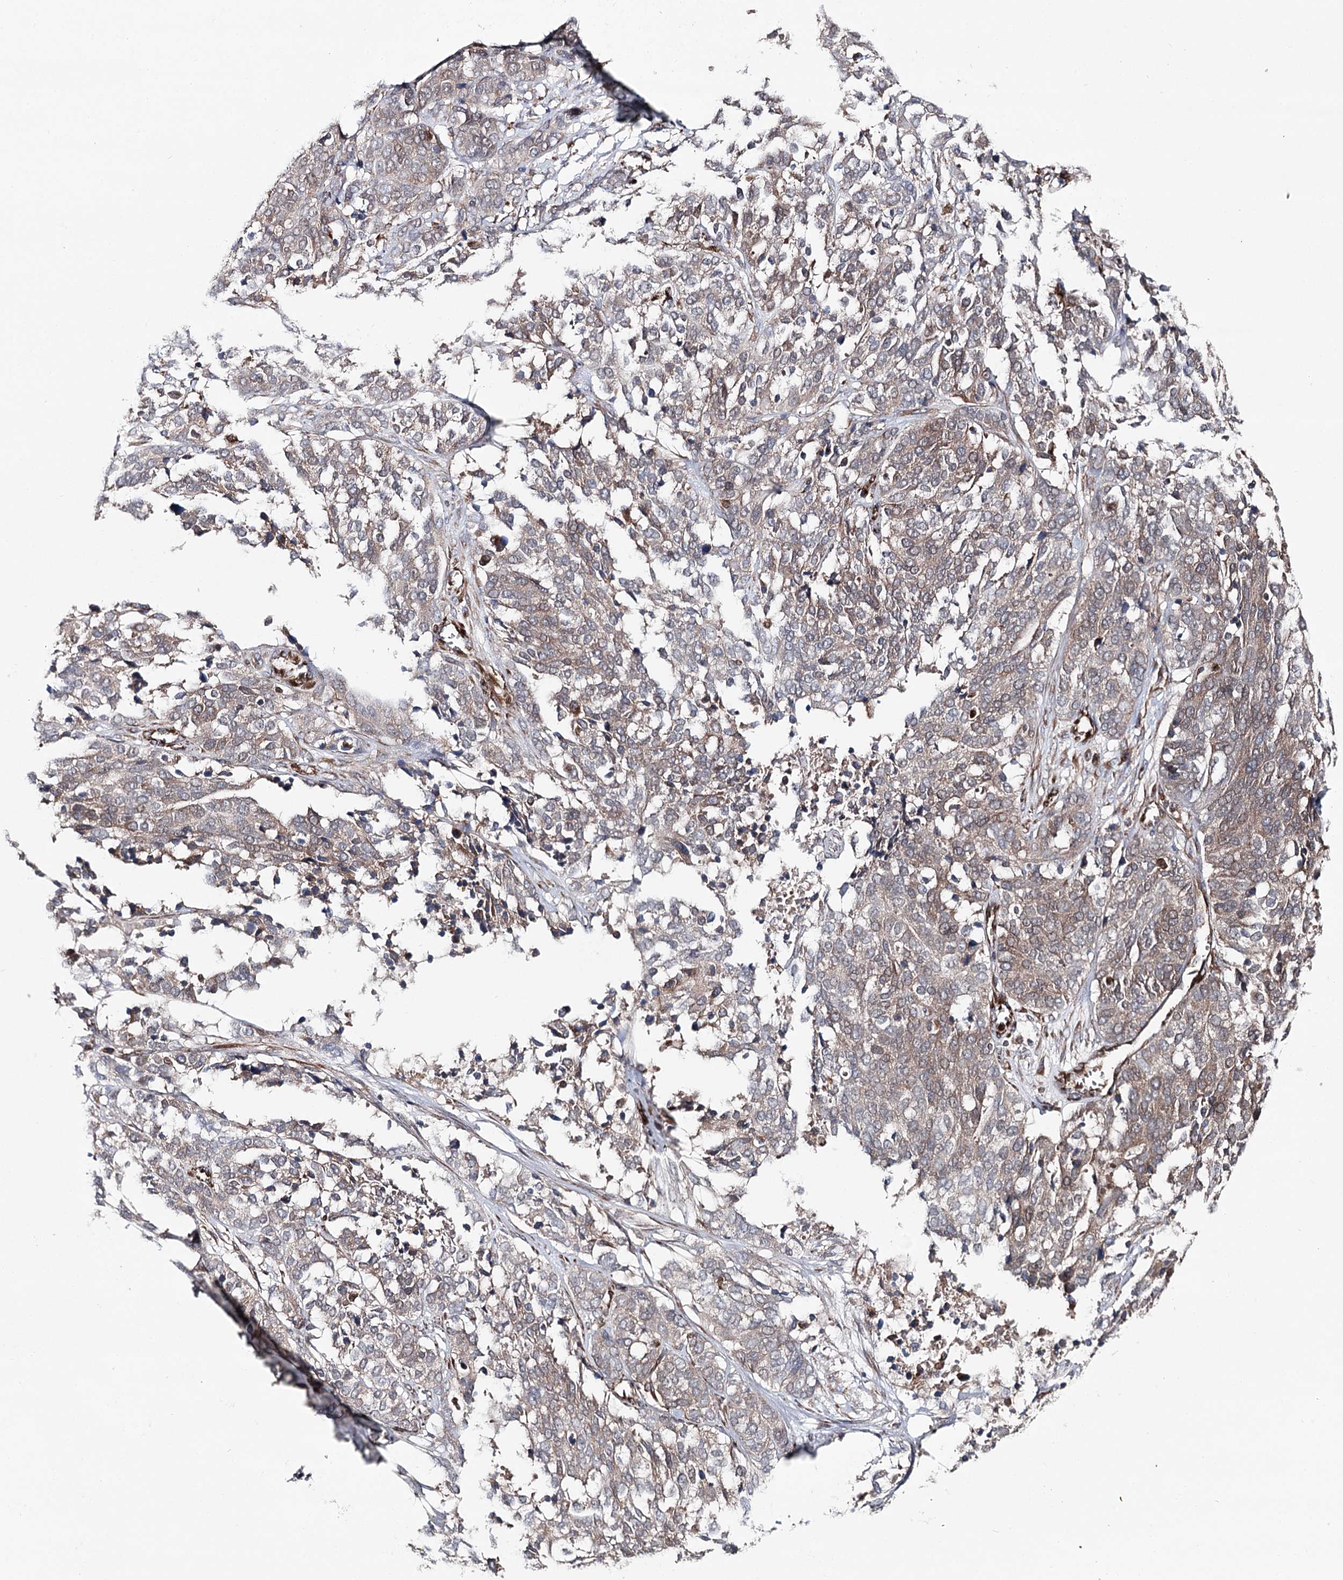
{"staining": {"intensity": "weak", "quantity": "<25%", "location": "cytoplasmic/membranous"}, "tissue": "ovarian cancer", "cell_type": "Tumor cells", "image_type": "cancer", "snomed": [{"axis": "morphology", "description": "Cystadenocarcinoma, serous, NOS"}, {"axis": "topography", "description": "Ovary"}], "caption": "This is a histopathology image of IHC staining of serous cystadenocarcinoma (ovarian), which shows no staining in tumor cells. (Brightfield microscopy of DAB immunohistochemistry at high magnification).", "gene": "MIB1", "patient": {"sex": "female", "age": 44}}